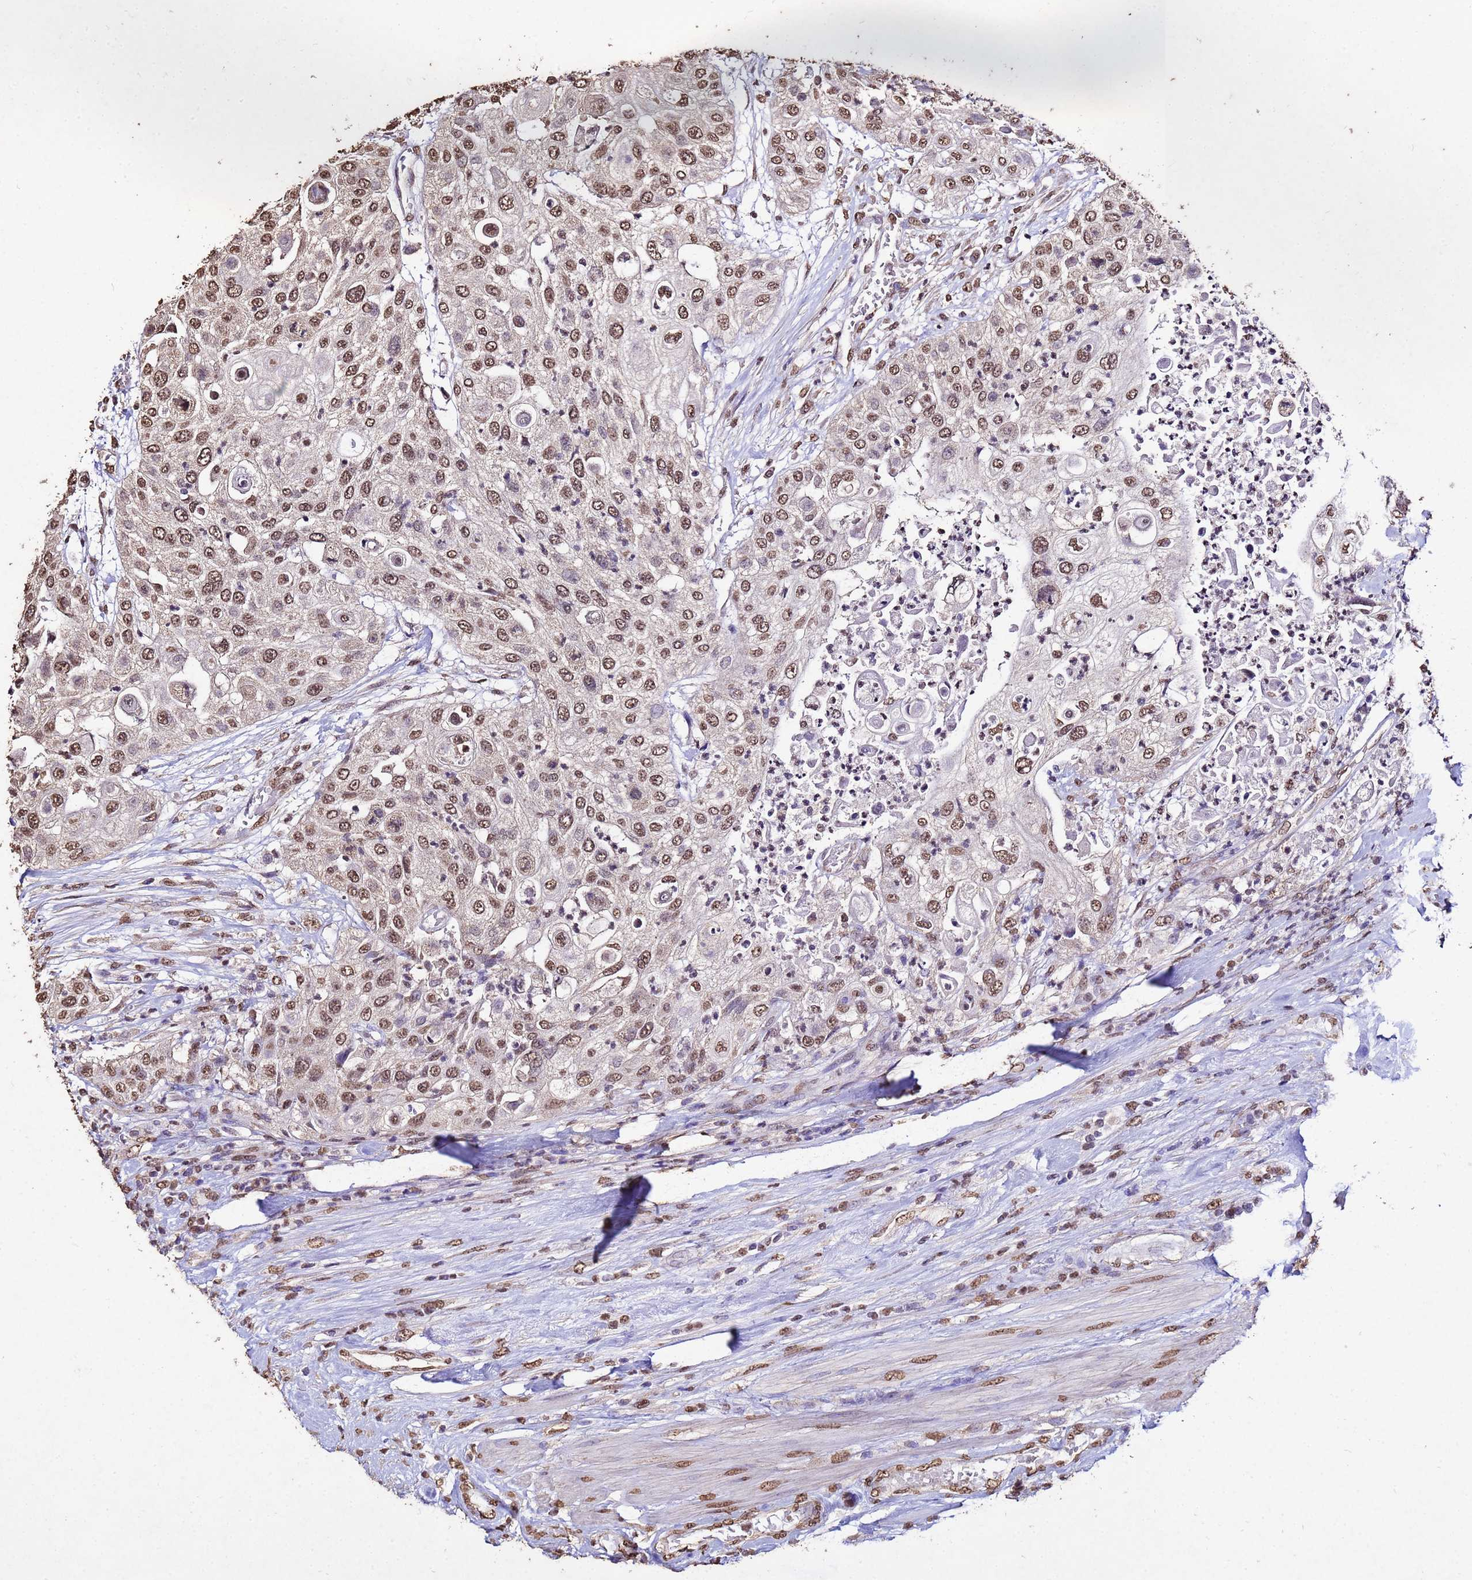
{"staining": {"intensity": "moderate", "quantity": ">75%", "location": "nuclear"}, "tissue": "urothelial cancer", "cell_type": "Tumor cells", "image_type": "cancer", "snomed": [{"axis": "morphology", "description": "Urothelial carcinoma, High grade"}, {"axis": "topography", "description": "Urinary bladder"}], "caption": "Urothelial cancer stained for a protein demonstrates moderate nuclear positivity in tumor cells.", "gene": "MYOCD", "patient": {"sex": "female", "age": 79}}